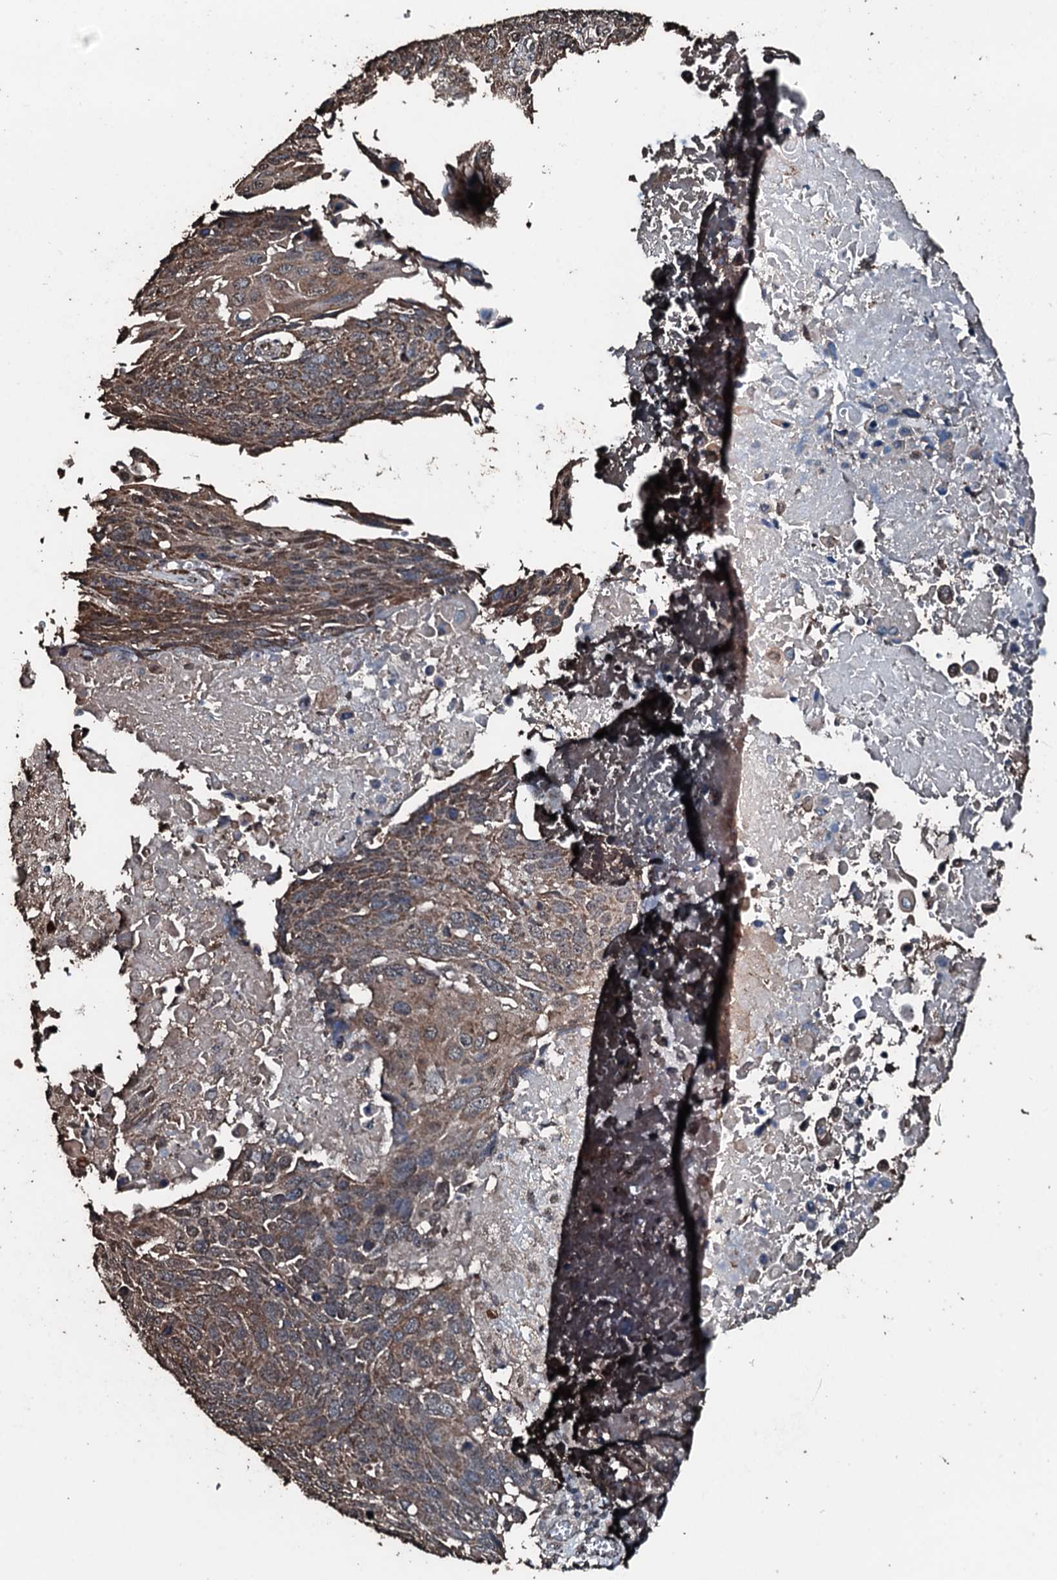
{"staining": {"intensity": "moderate", "quantity": ">75%", "location": "cytoplasmic/membranous"}, "tissue": "lung cancer", "cell_type": "Tumor cells", "image_type": "cancer", "snomed": [{"axis": "morphology", "description": "Squamous cell carcinoma, NOS"}, {"axis": "topography", "description": "Lung"}], "caption": "DAB immunohistochemical staining of human lung cancer (squamous cell carcinoma) shows moderate cytoplasmic/membranous protein staining in approximately >75% of tumor cells. (IHC, brightfield microscopy, high magnification).", "gene": "FAAP24", "patient": {"sex": "male", "age": 66}}